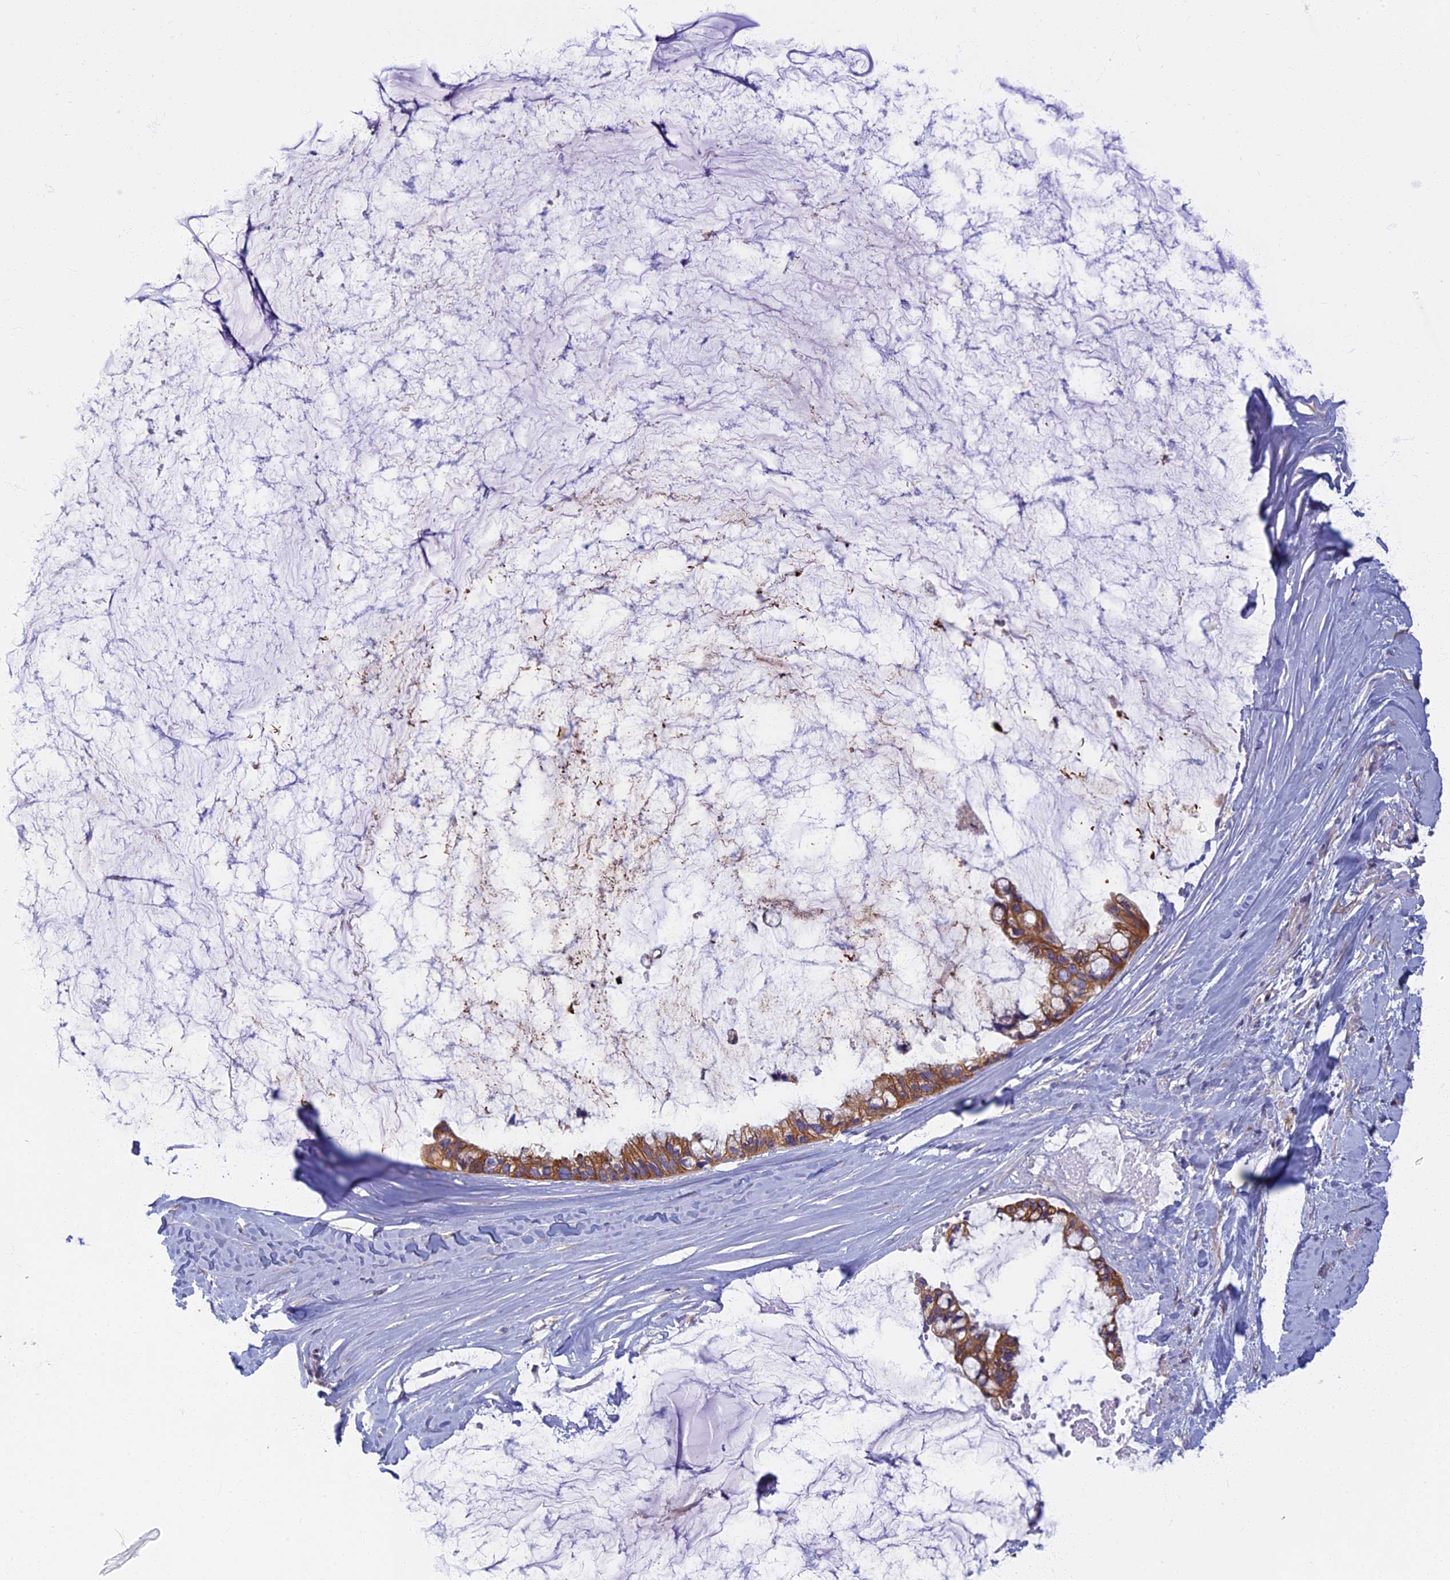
{"staining": {"intensity": "moderate", "quantity": ">75%", "location": "cytoplasmic/membranous"}, "tissue": "ovarian cancer", "cell_type": "Tumor cells", "image_type": "cancer", "snomed": [{"axis": "morphology", "description": "Cystadenocarcinoma, mucinous, NOS"}, {"axis": "topography", "description": "Ovary"}], "caption": "Protein expression analysis of human ovarian mucinous cystadenocarcinoma reveals moderate cytoplasmic/membranous staining in approximately >75% of tumor cells.", "gene": "NOL10", "patient": {"sex": "female", "age": 39}}